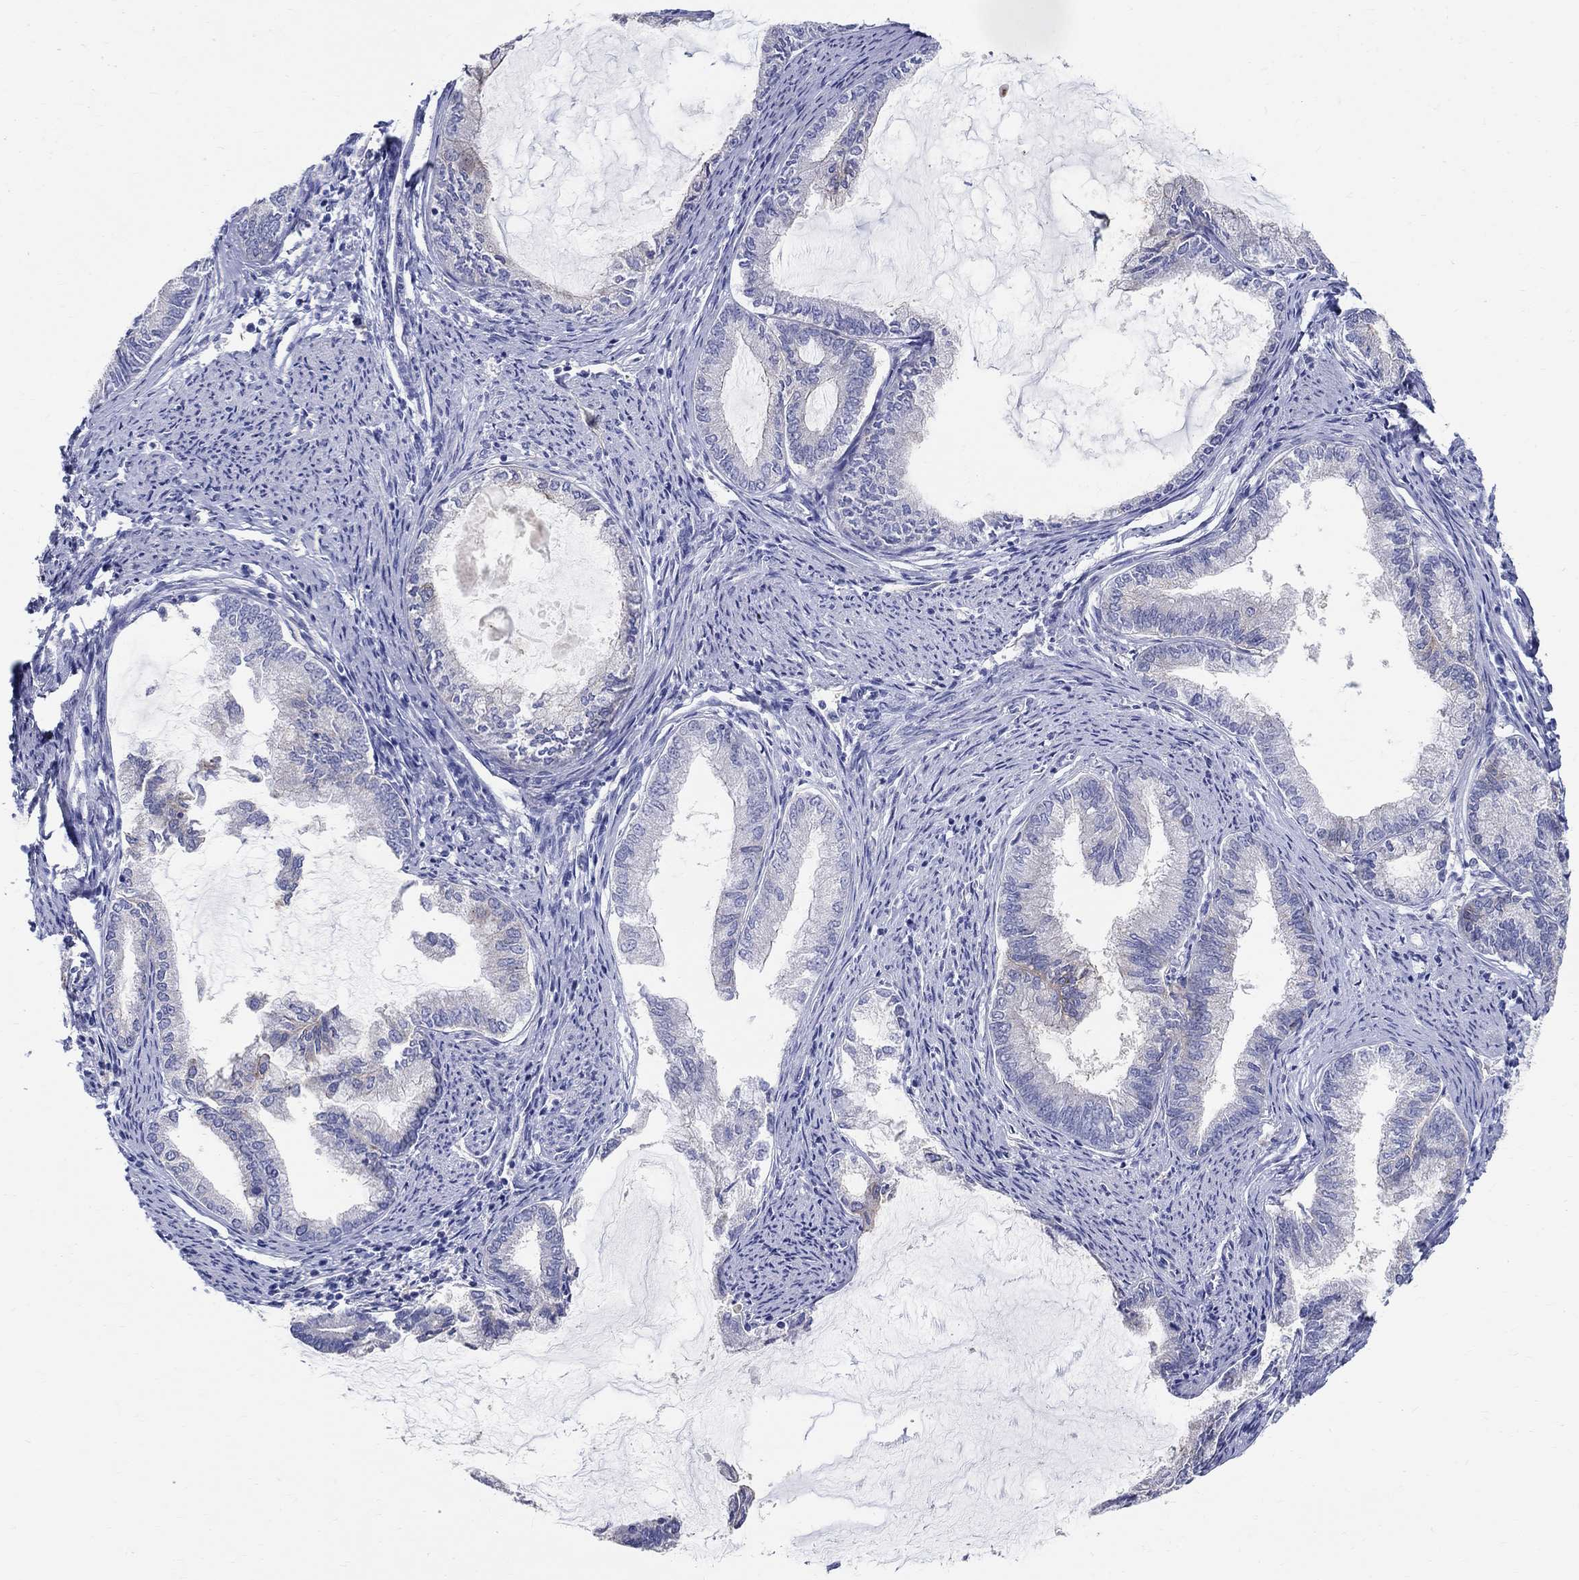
{"staining": {"intensity": "negative", "quantity": "none", "location": "none"}, "tissue": "endometrial cancer", "cell_type": "Tumor cells", "image_type": "cancer", "snomed": [{"axis": "morphology", "description": "Adenocarcinoma, NOS"}, {"axis": "topography", "description": "Endometrium"}], "caption": "DAB (3,3'-diaminobenzidine) immunohistochemical staining of endometrial cancer (adenocarcinoma) demonstrates no significant positivity in tumor cells.", "gene": "SOX2", "patient": {"sex": "female", "age": 86}}